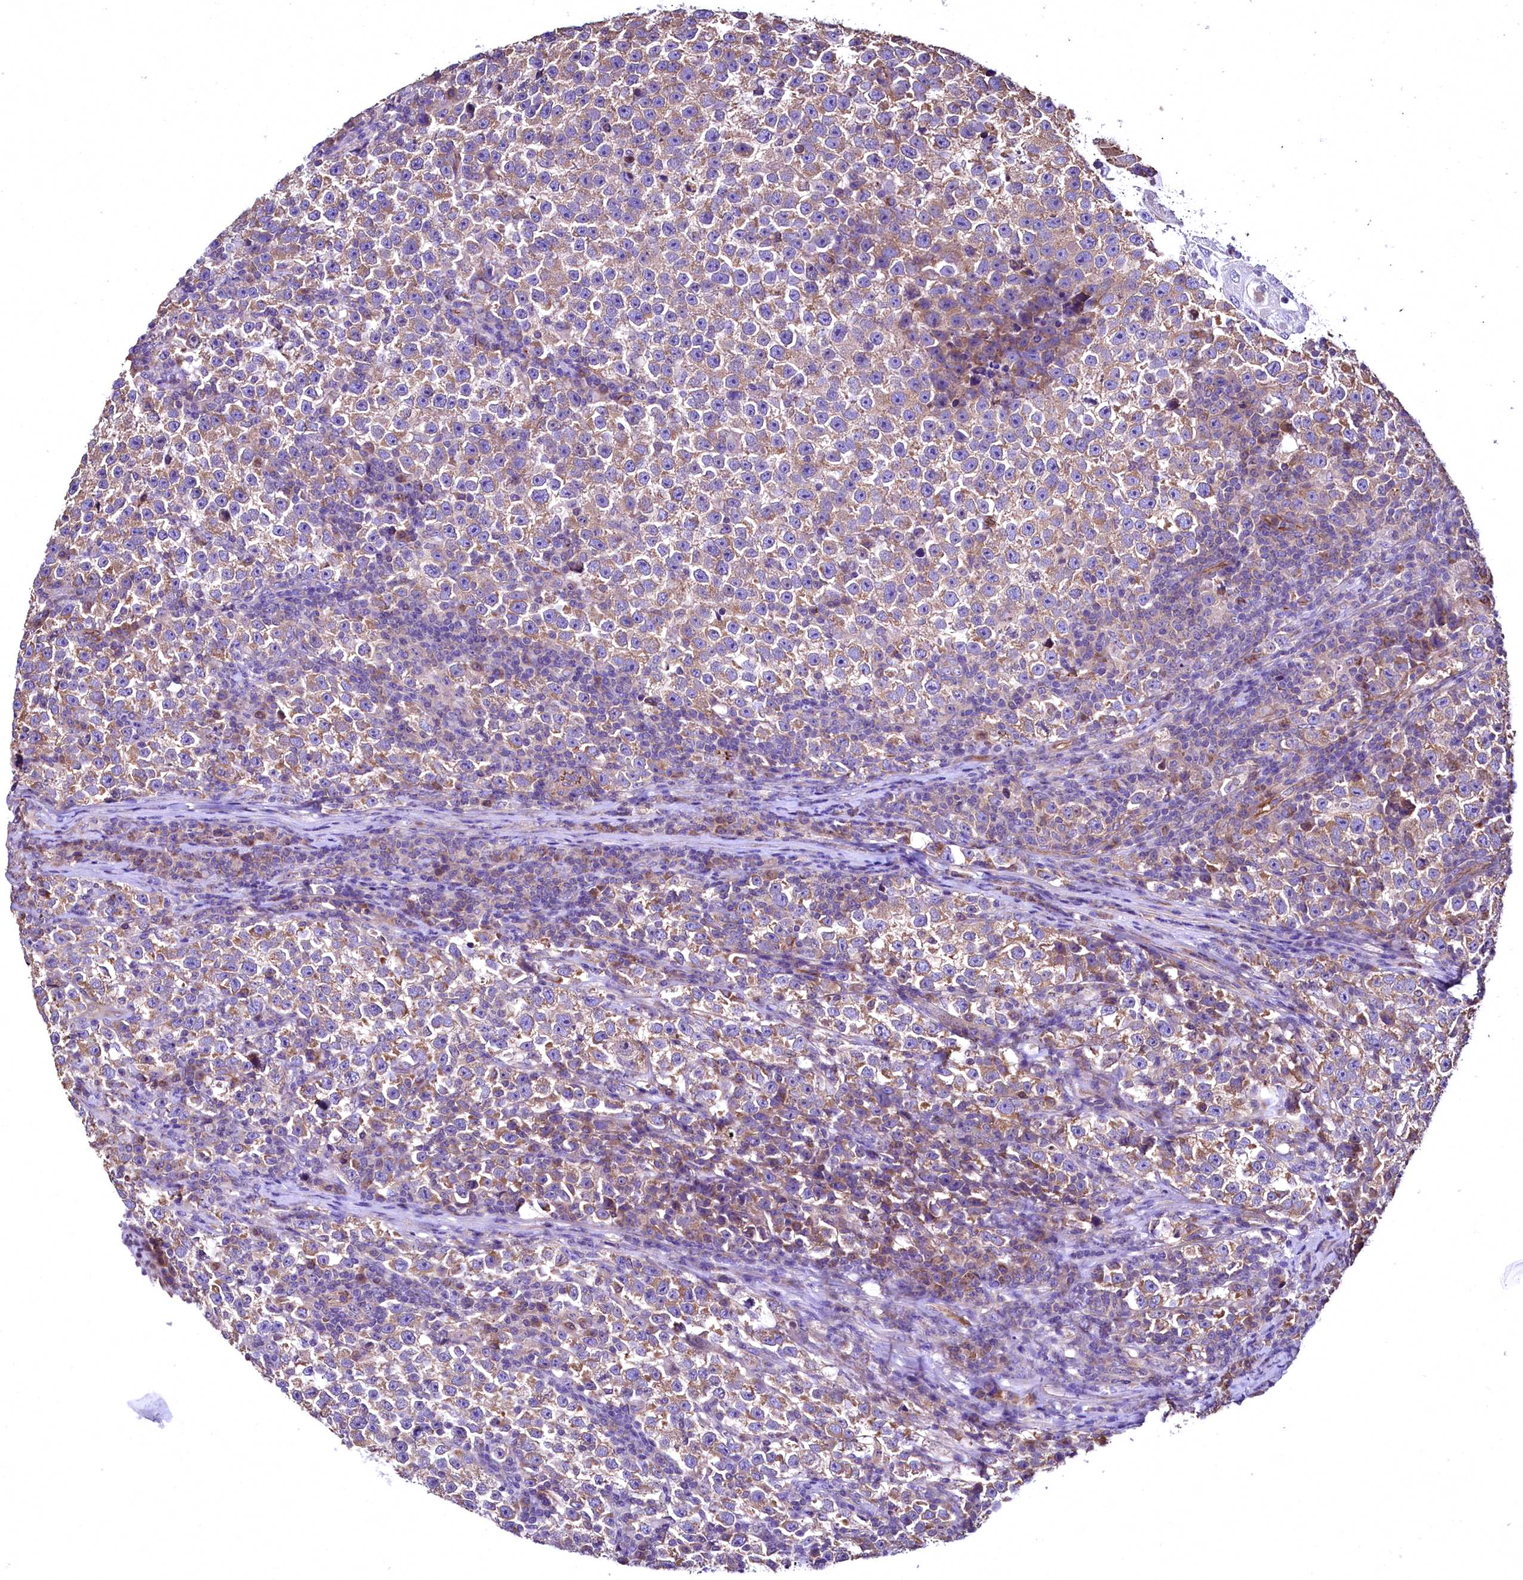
{"staining": {"intensity": "moderate", "quantity": ">75%", "location": "cytoplasmic/membranous"}, "tissue": "testis cancer", "cell_type": "Tumor cells", "image_type": "cancer", "snomed": [{"axis": "morphology", "description": "Normal tissue, NOS"}, {"axis": "morphology", "description": "Seminoma, NOS"}, {"axis": "topography", "description": "Testis"}], "caption": "Protein expression analysis of testis cancer reveals moderate cytoplasmic/membranous staining in about >75% of tumor cells. The protein is shown in brown color, while the nuclei are stained blue.", "gene": "TBCEL", "patient": {"sex": "male", "age": 43}}